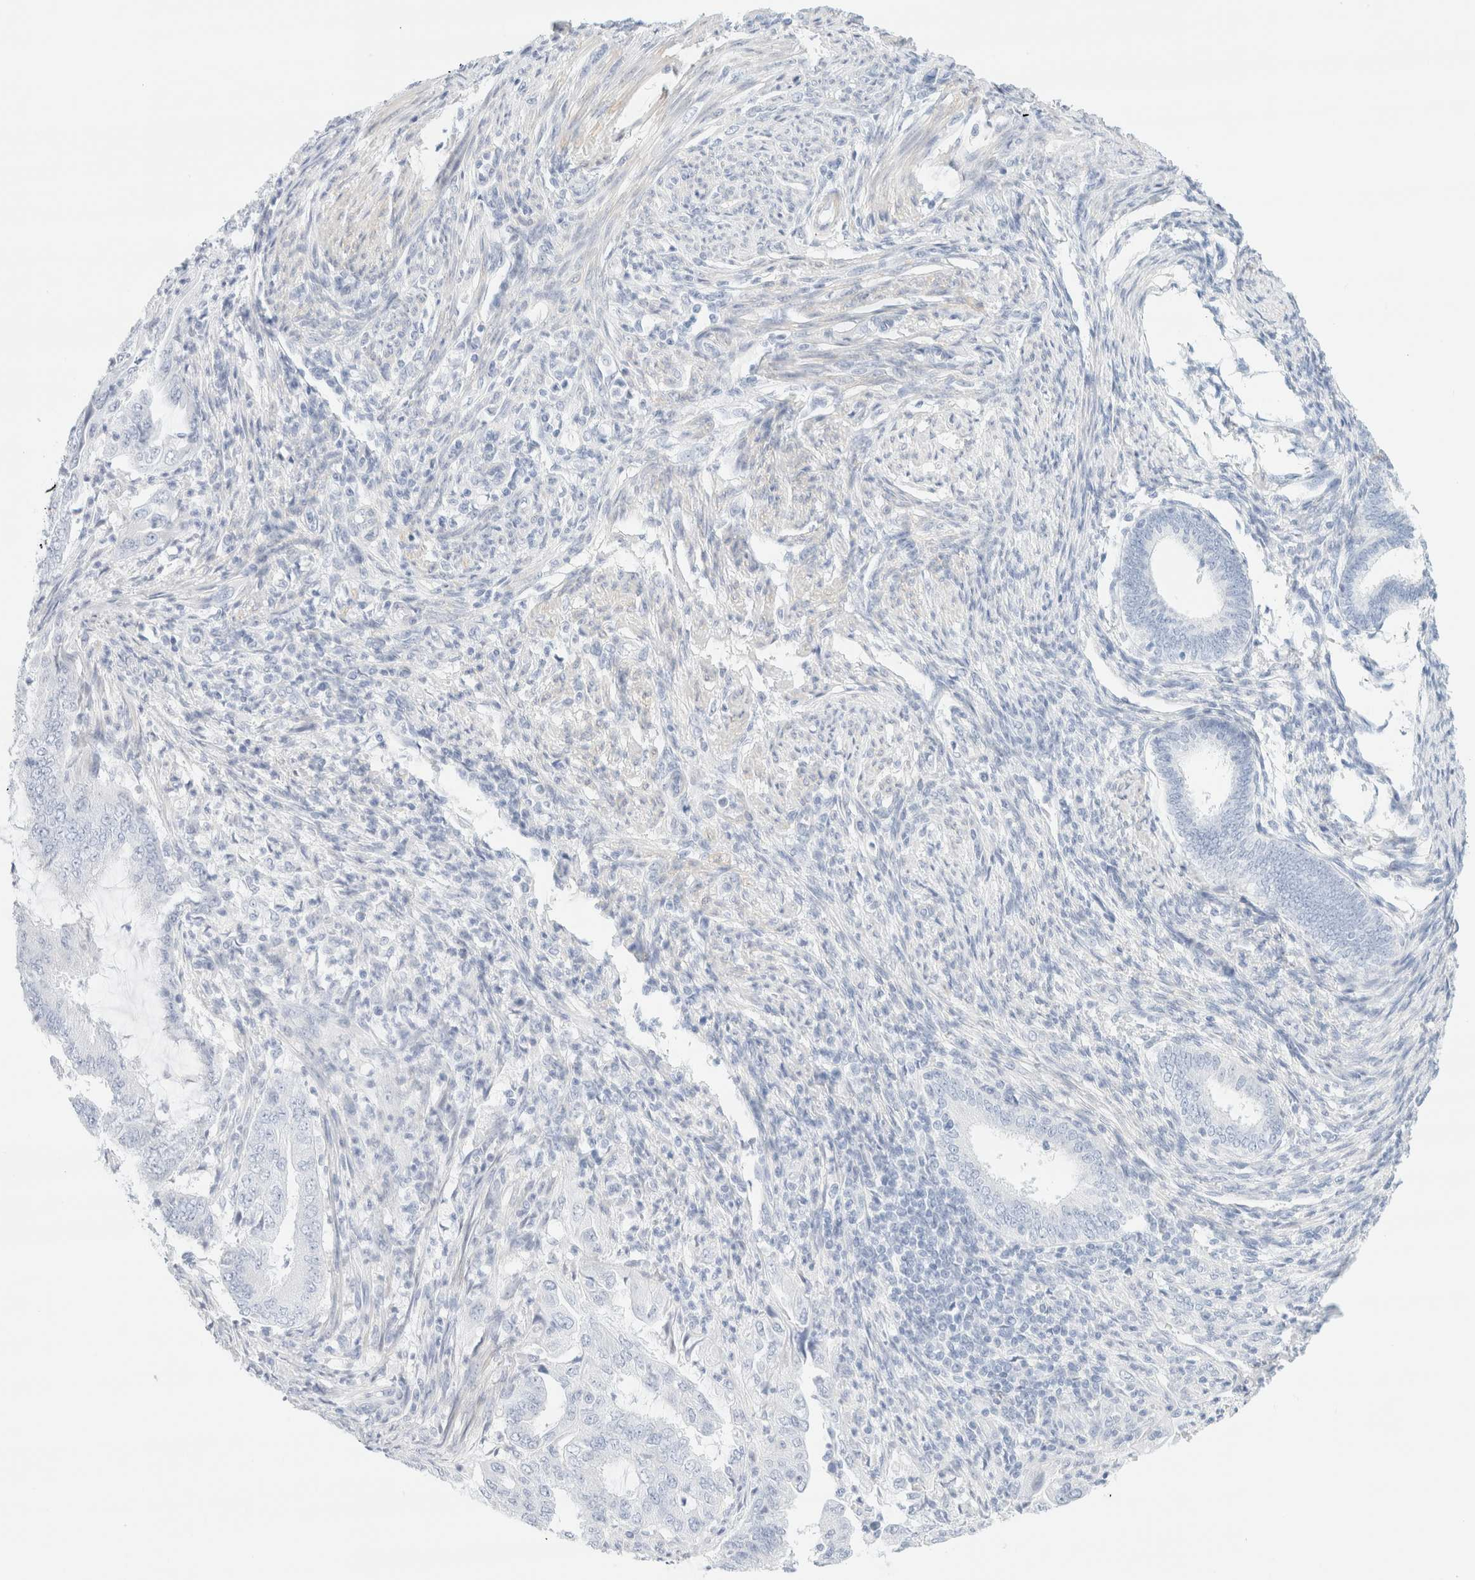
{"staining": {"intensity": "negative", "quantity": "none", "location": "none"}, "tissue": "endometrial cancer", "cell_type": "Tumor cells", "image_type": "cancer", "snomed": [{"axis": "morphology", "description": "Adenocarcinoma, NOS"}, {"axis": "topography", "description": "Endometrium"}], "caption": "IHC photomicrograph of human endometrial cancer (adenocarcinoma) stained for a protein (brown), which displays no staining in tumor cells. (Brightfield microscopy of DAB IHC at high magnification).", "gene": "DPYS", "patient": {"sex": "female", "age": 51}}